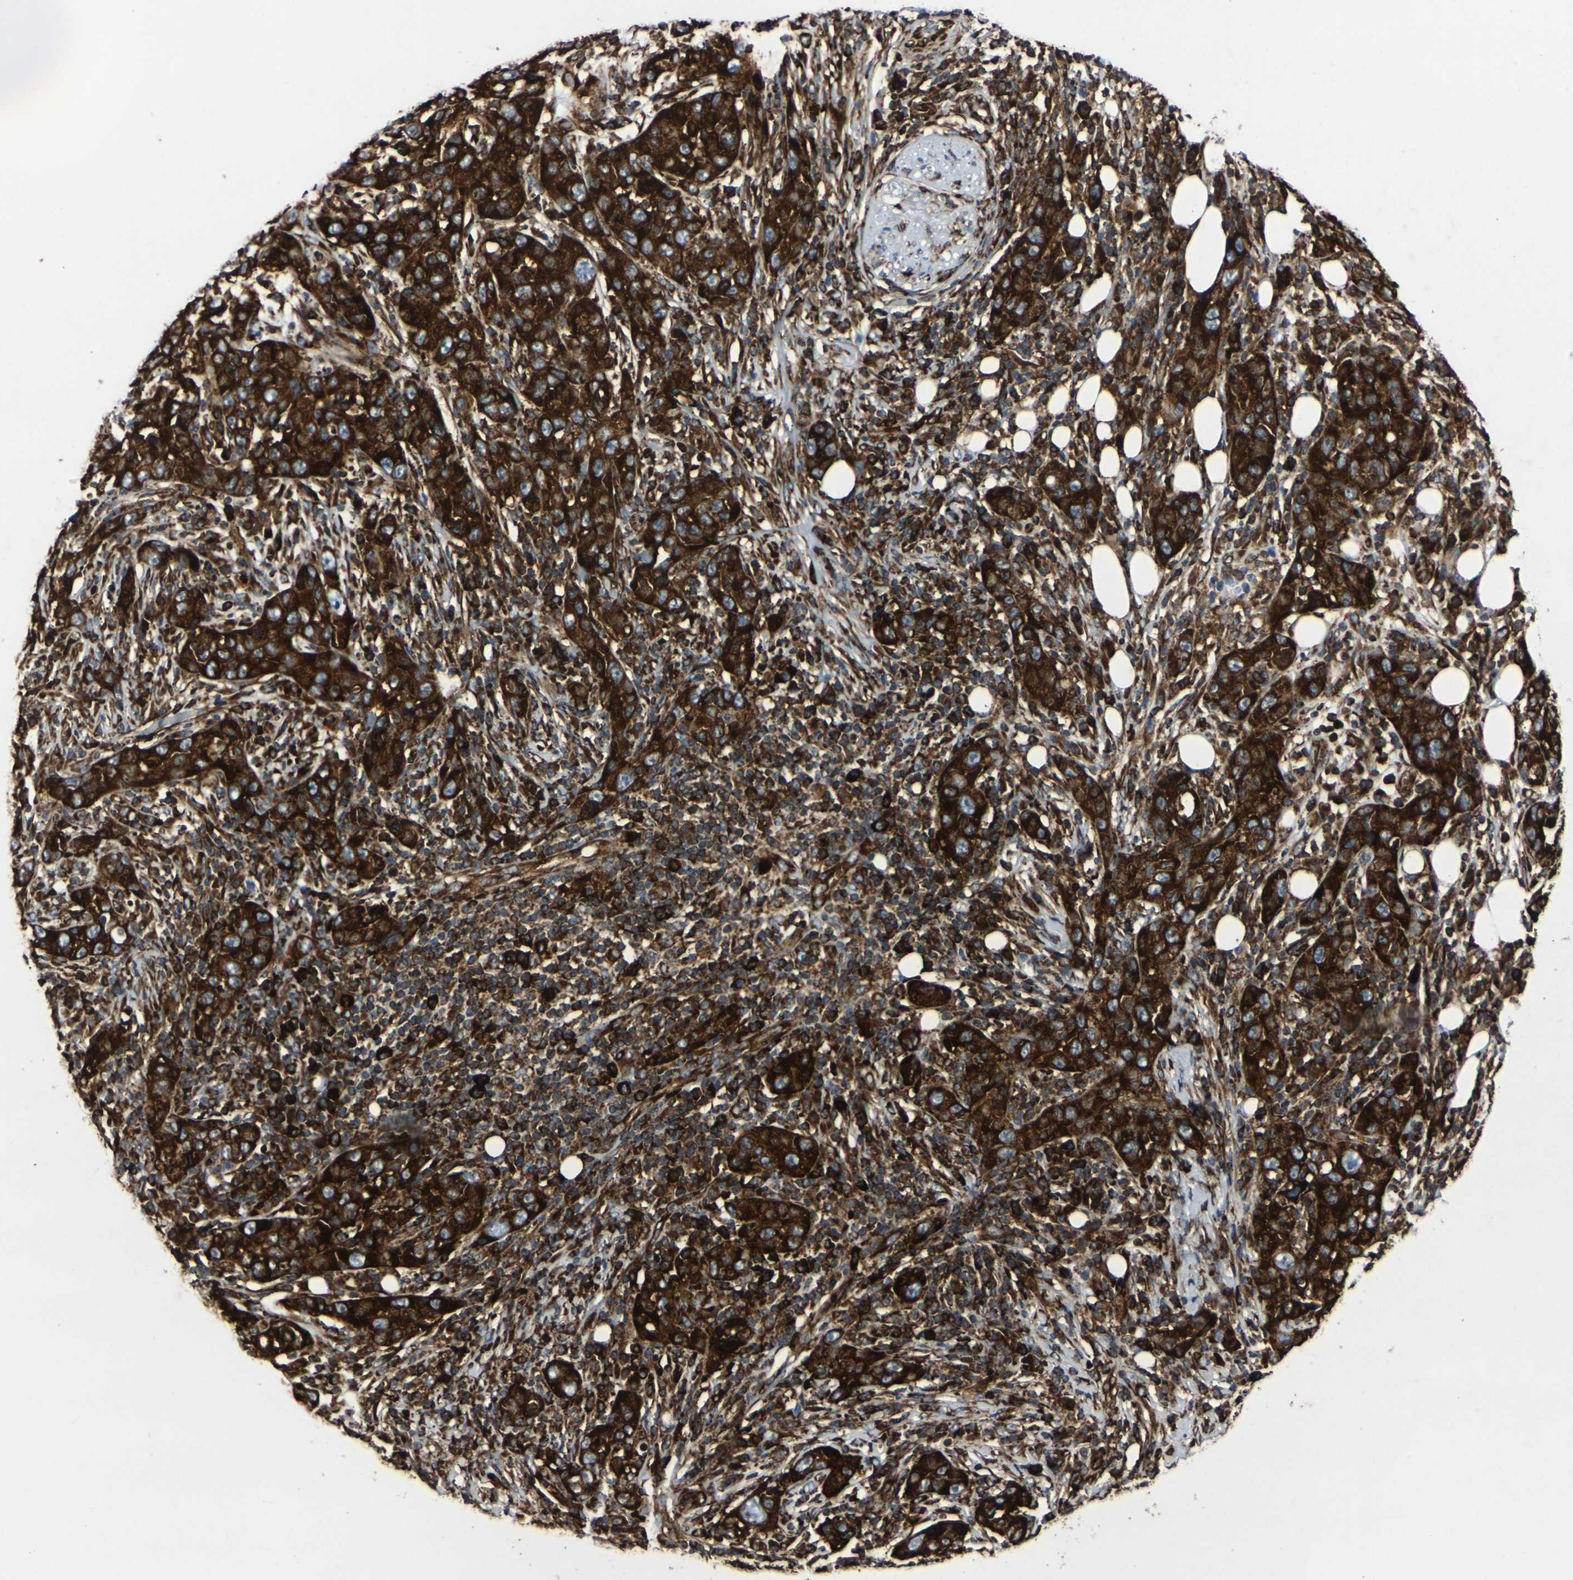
{"staining": {"intensity": "strong", "quantity": ">75%", "location": "cytoplasmic/membranous"}, "tissue": "skin cancer", "cell_type": "Tumor cells", "image_type": "cancer", "snomed": [{"axis": "morphology", "description": "Squamous cell carcinoma, NOS"}, {"axis": "topography", "description": "Skin"}], "caption": "Skin squamous cell carcinoma stained with a brown dye reveals strong cytoplasmic/membranous positive positivity in about >75% of tumor cells.", "gene": "MARCHF2", "patient": {"sex": "female", "age": 88}}